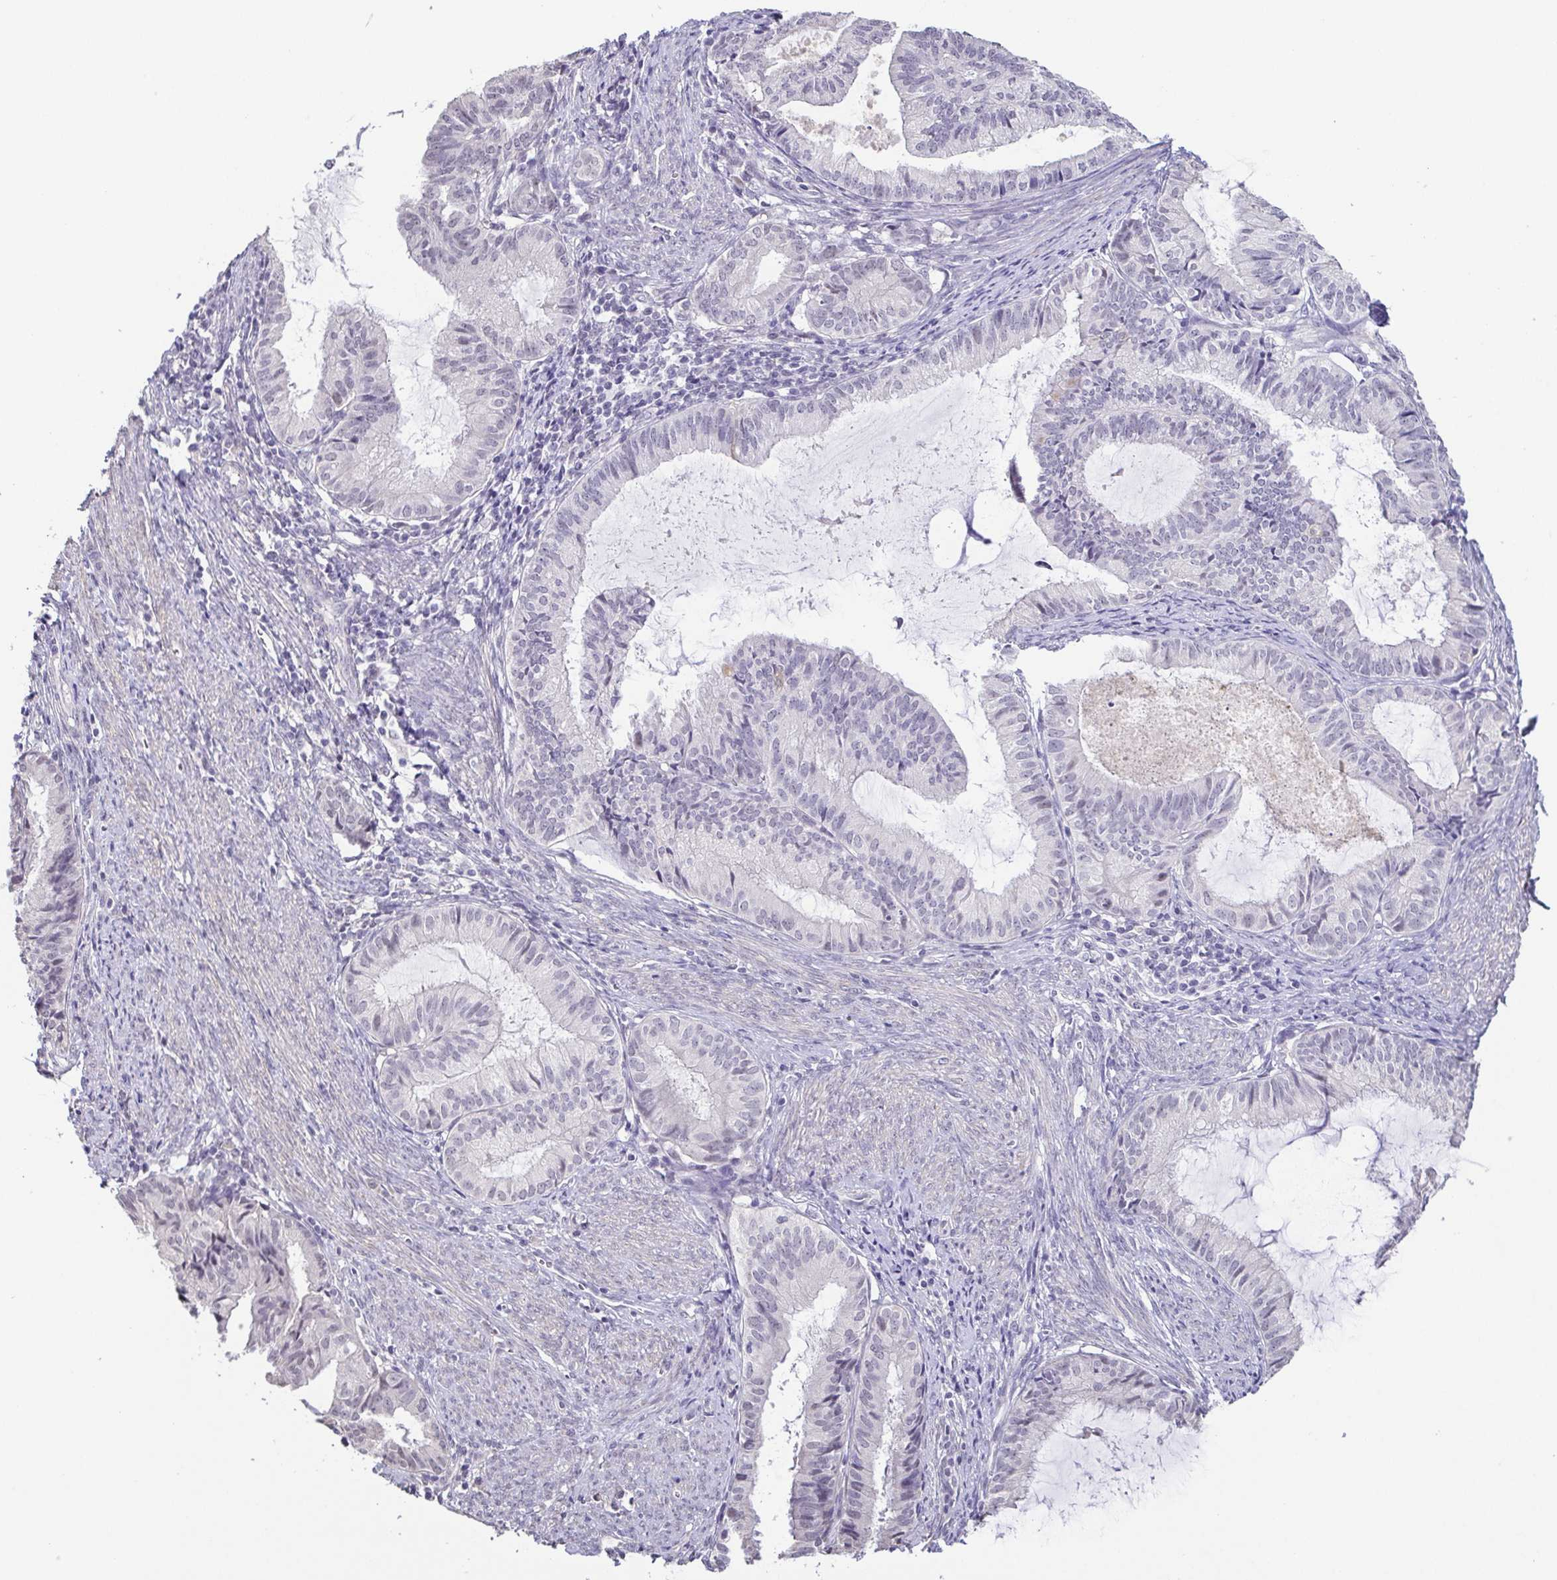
{"staining": {"intensity": "negative", "quantity": "none", "location": "none"}, "tissue": "endometrial cancer", "cell_type": "Tumor cells", "image_type": "cancer", "snomed": [{"axis": "morphology", "description": "Adenocarcinoma, NOS"}, {"axis": "topography", "description": "Endometrium"}], "caption": "High magnification brightfield microscopy of endometrial cancer (adenocarcinoma) stained with DAB (brown) and counterstained with hematoxylin (blue): tumor cells show no significant expression.", "gene": "NEFH", "patient": {"sex": "female", "age": 86}}